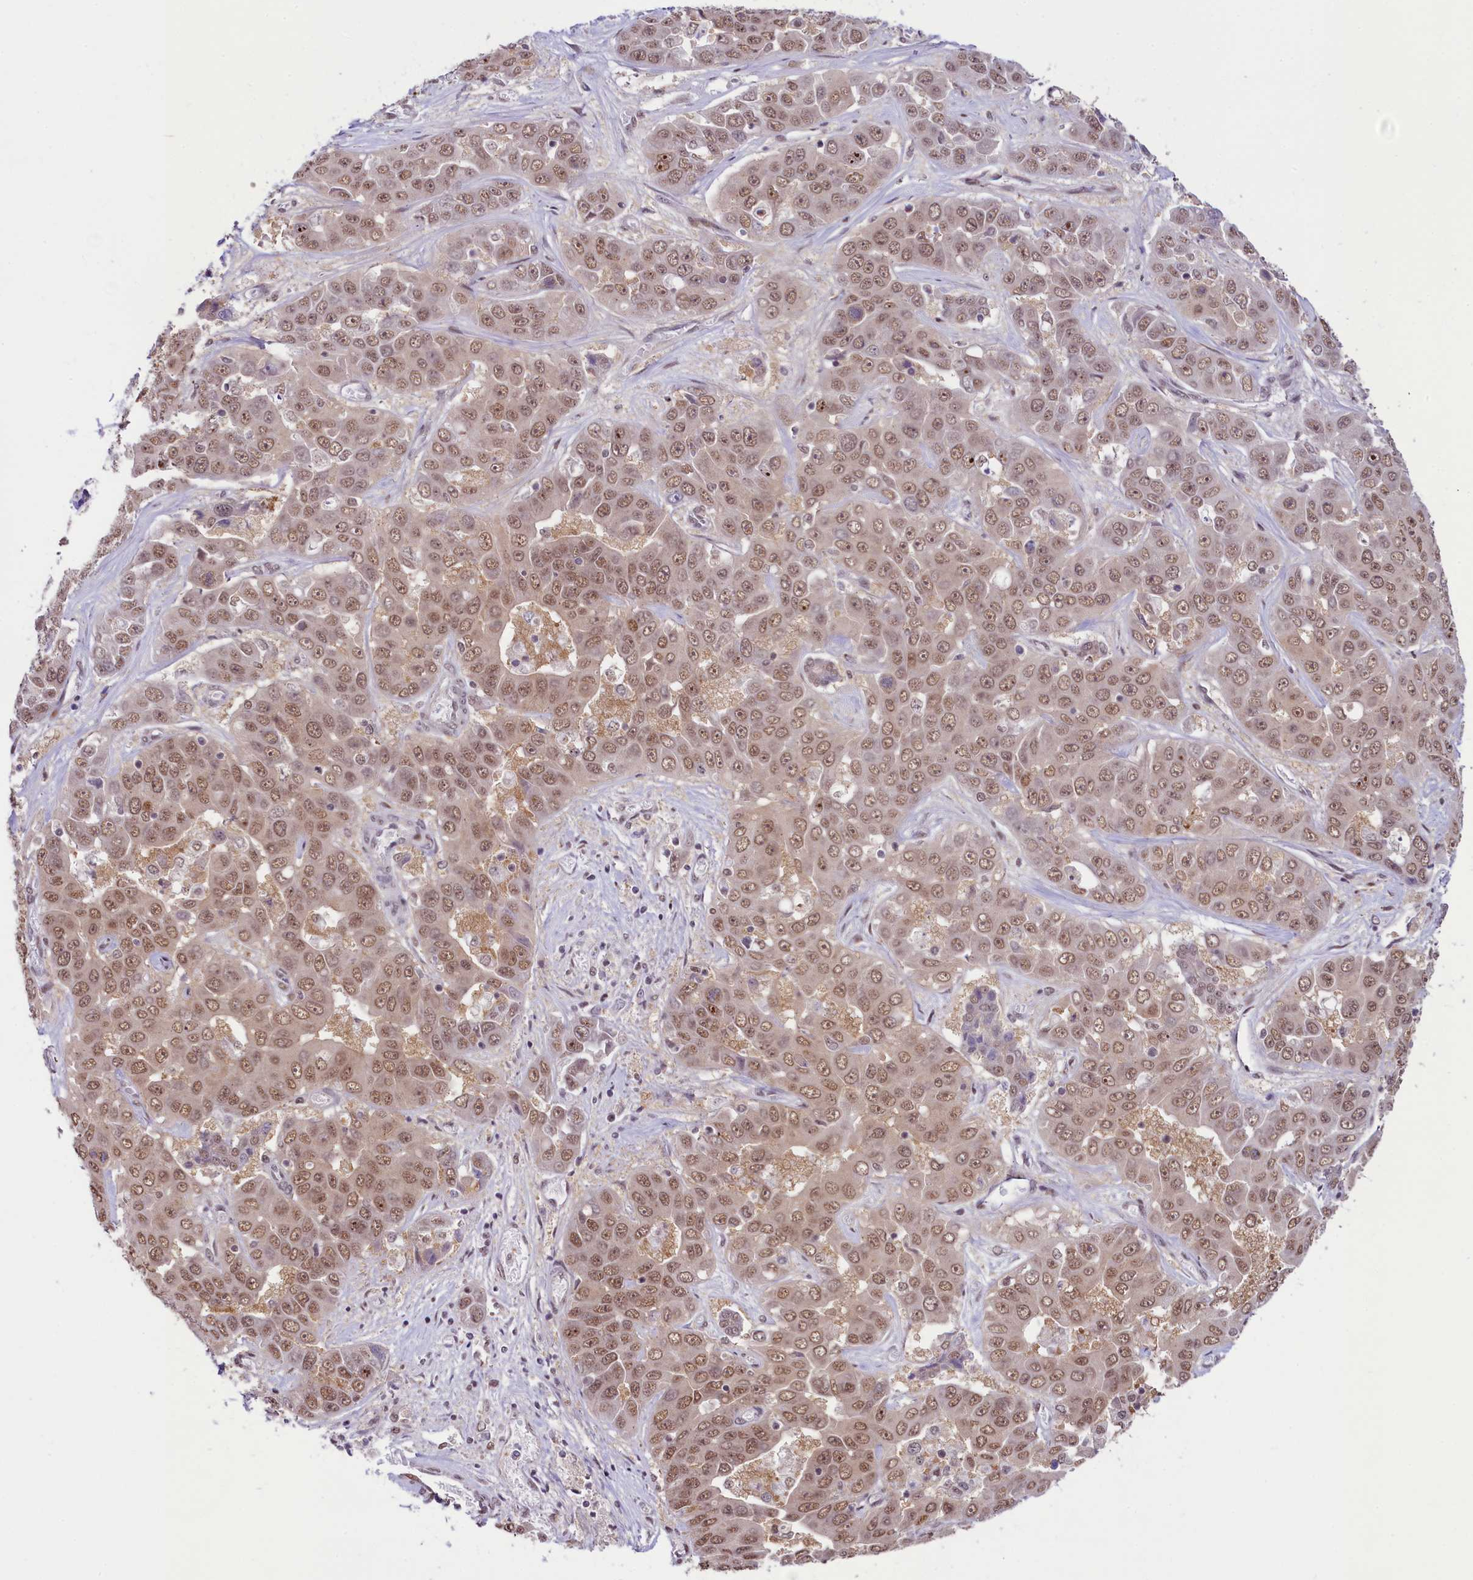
{"staining": {"intensity": "moderate", "quantity": ">75%", "location": "nuclear"}, "tissue": "liver cancer", "cell_type": "Tumor cells", "image_type": "cancer", "snomed": [{"axis": "morphology", "description": "Cholangiocarcinoma"}, {"axis": "topography", "description": "Liver"}], "caption": "Protein staining displays moderate nuclear expression in approximately >75% of tumor cells in liver cholangiocarcinoma.", "gene": "ANKS3", "patient": {"sex": "female", "age": 52}}